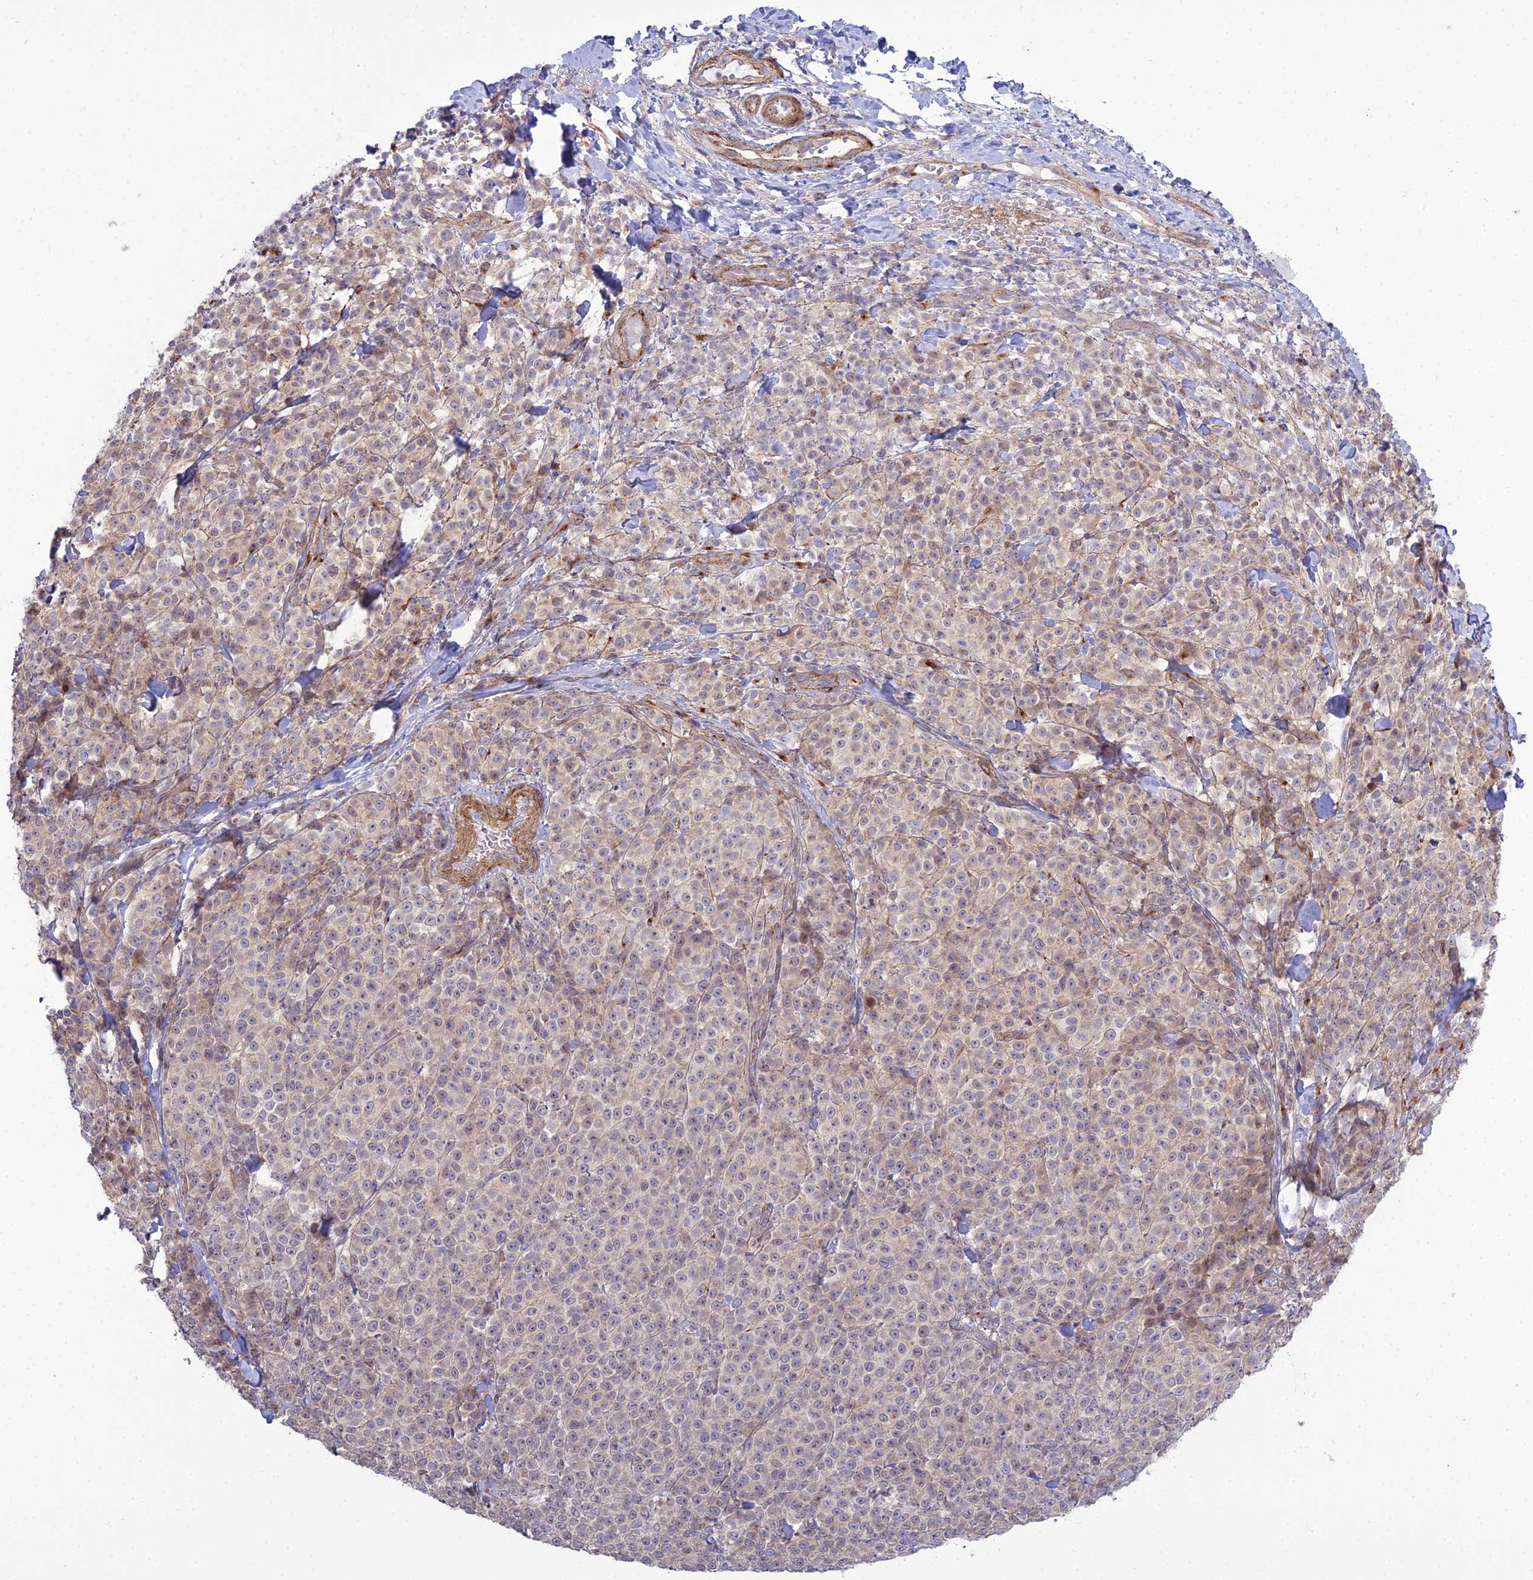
{"staining": {"intensity": "weak", "quantity": "25%-75%", "location": "cytoplasmic/membranous"}, "tissue": "melanoma", "cell_type": "Tumor cells", "image_type": "cancer", "snomed": [{"axis": "morphology", "description": "Normal tissue, NOS"}, {"axis": "morphology", "description": "Malignant melanoma, NOS"}, {"axis": "topography", "description": "Skin"}], "caption": "Protein staining reveals weak cytoplasmic/membranous expression in approximately 25%-75% of tumor cells in malignant melanoma. The protein is shown in brown color, while the nuclei are stained blue.", "gene": "TSPYL2", "patient": {"sex": "female", "age": 34}}